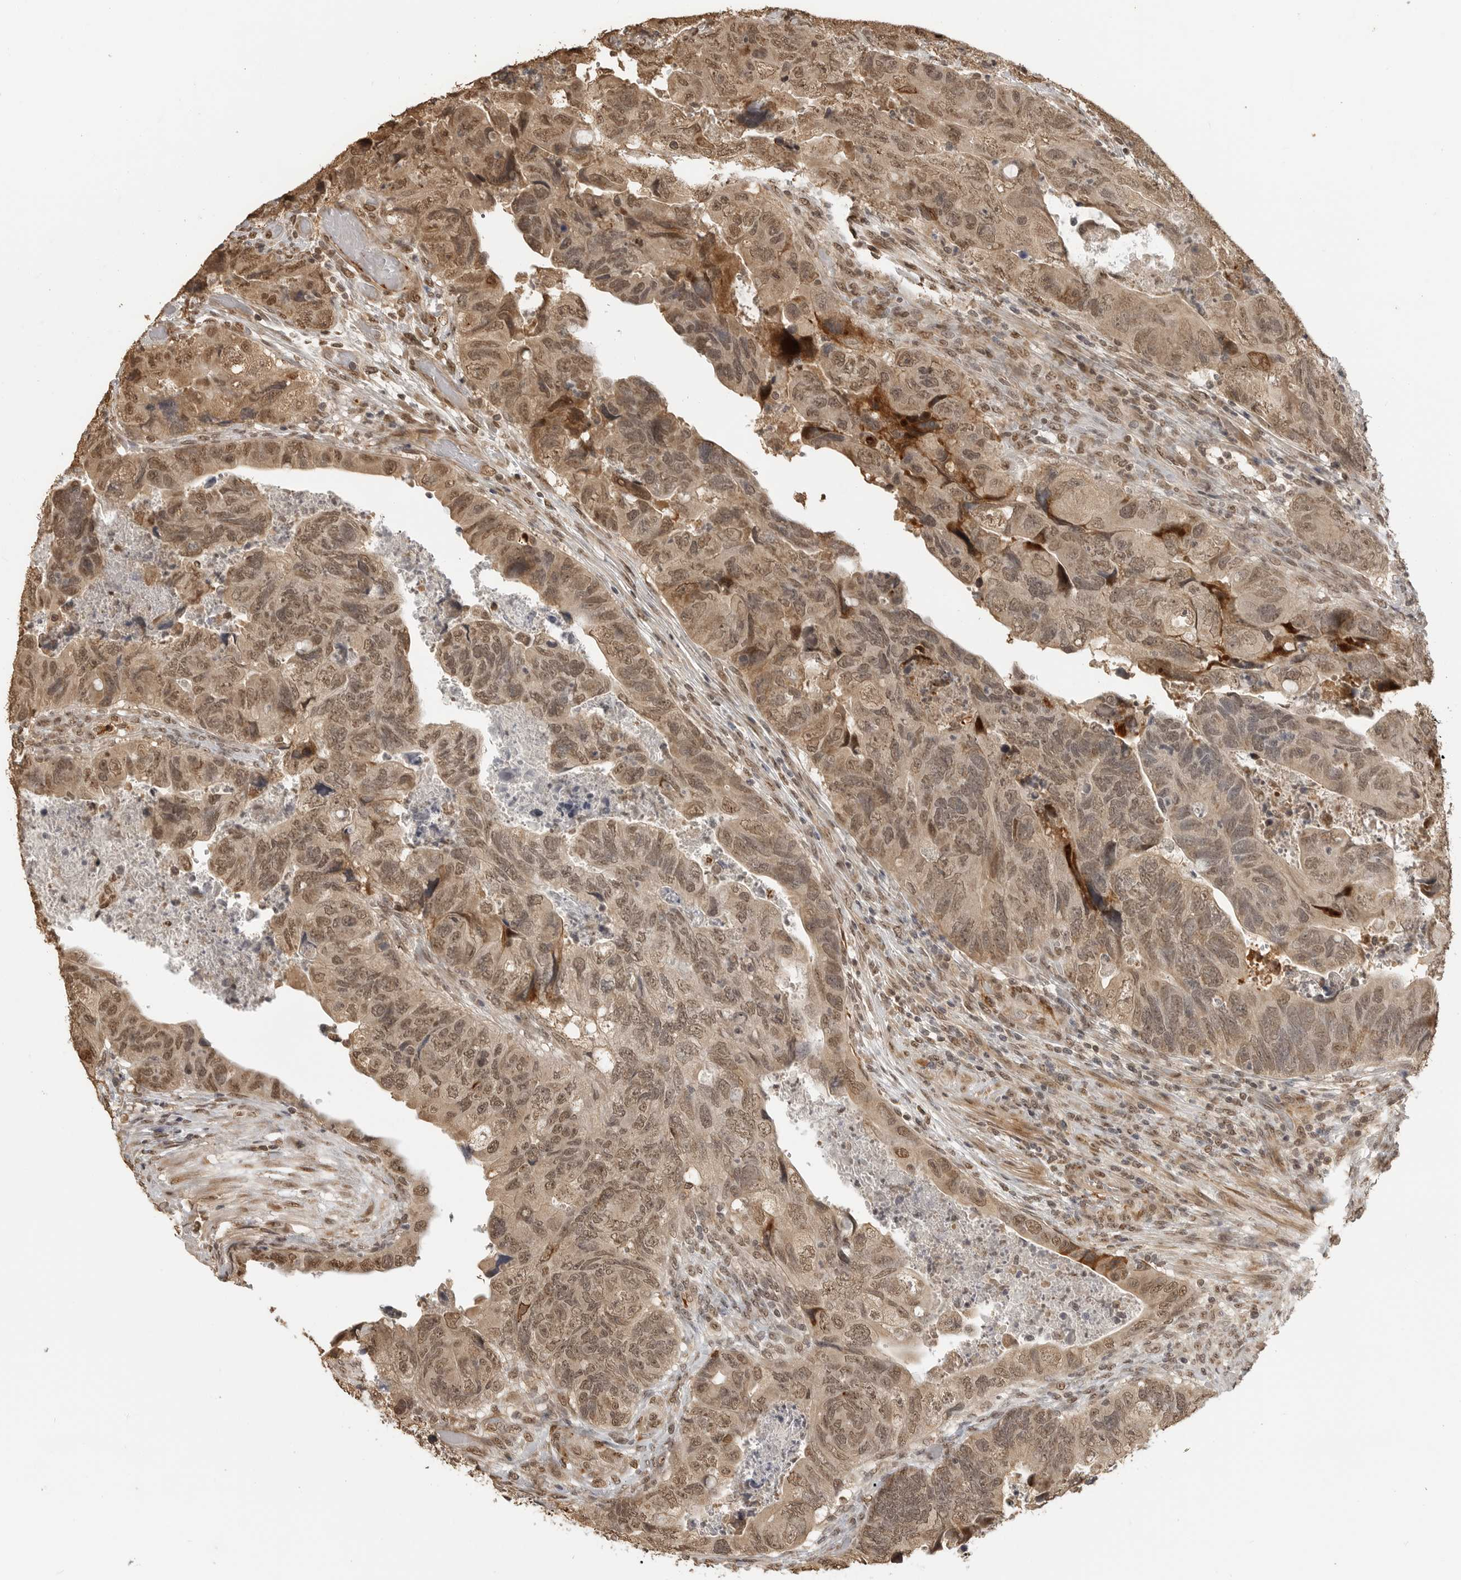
{"staining": {"intensity": "moderate", "quantity": ">75%", "location": "nuclear"}, "tissue": "colorectal cancer", "cell_type": "Tumor cells", "image_type": "cancer", "snomed": [{"axis": "morphology", "description": "Adenocarcinoma, NOS"}, {"axis": "topography", "description": "Rectum"}], "caption": "Moderate nuclear staining is present in approximately >75% of tumor cells in adenocarcinoma (colorectal). The staining was performed using DAB, with brown indicating positive protein expression. Nuclei are stained blue with hematoxylin.", "gene": "CLOCK", "patient": {"sex": "male", "age": 63}}